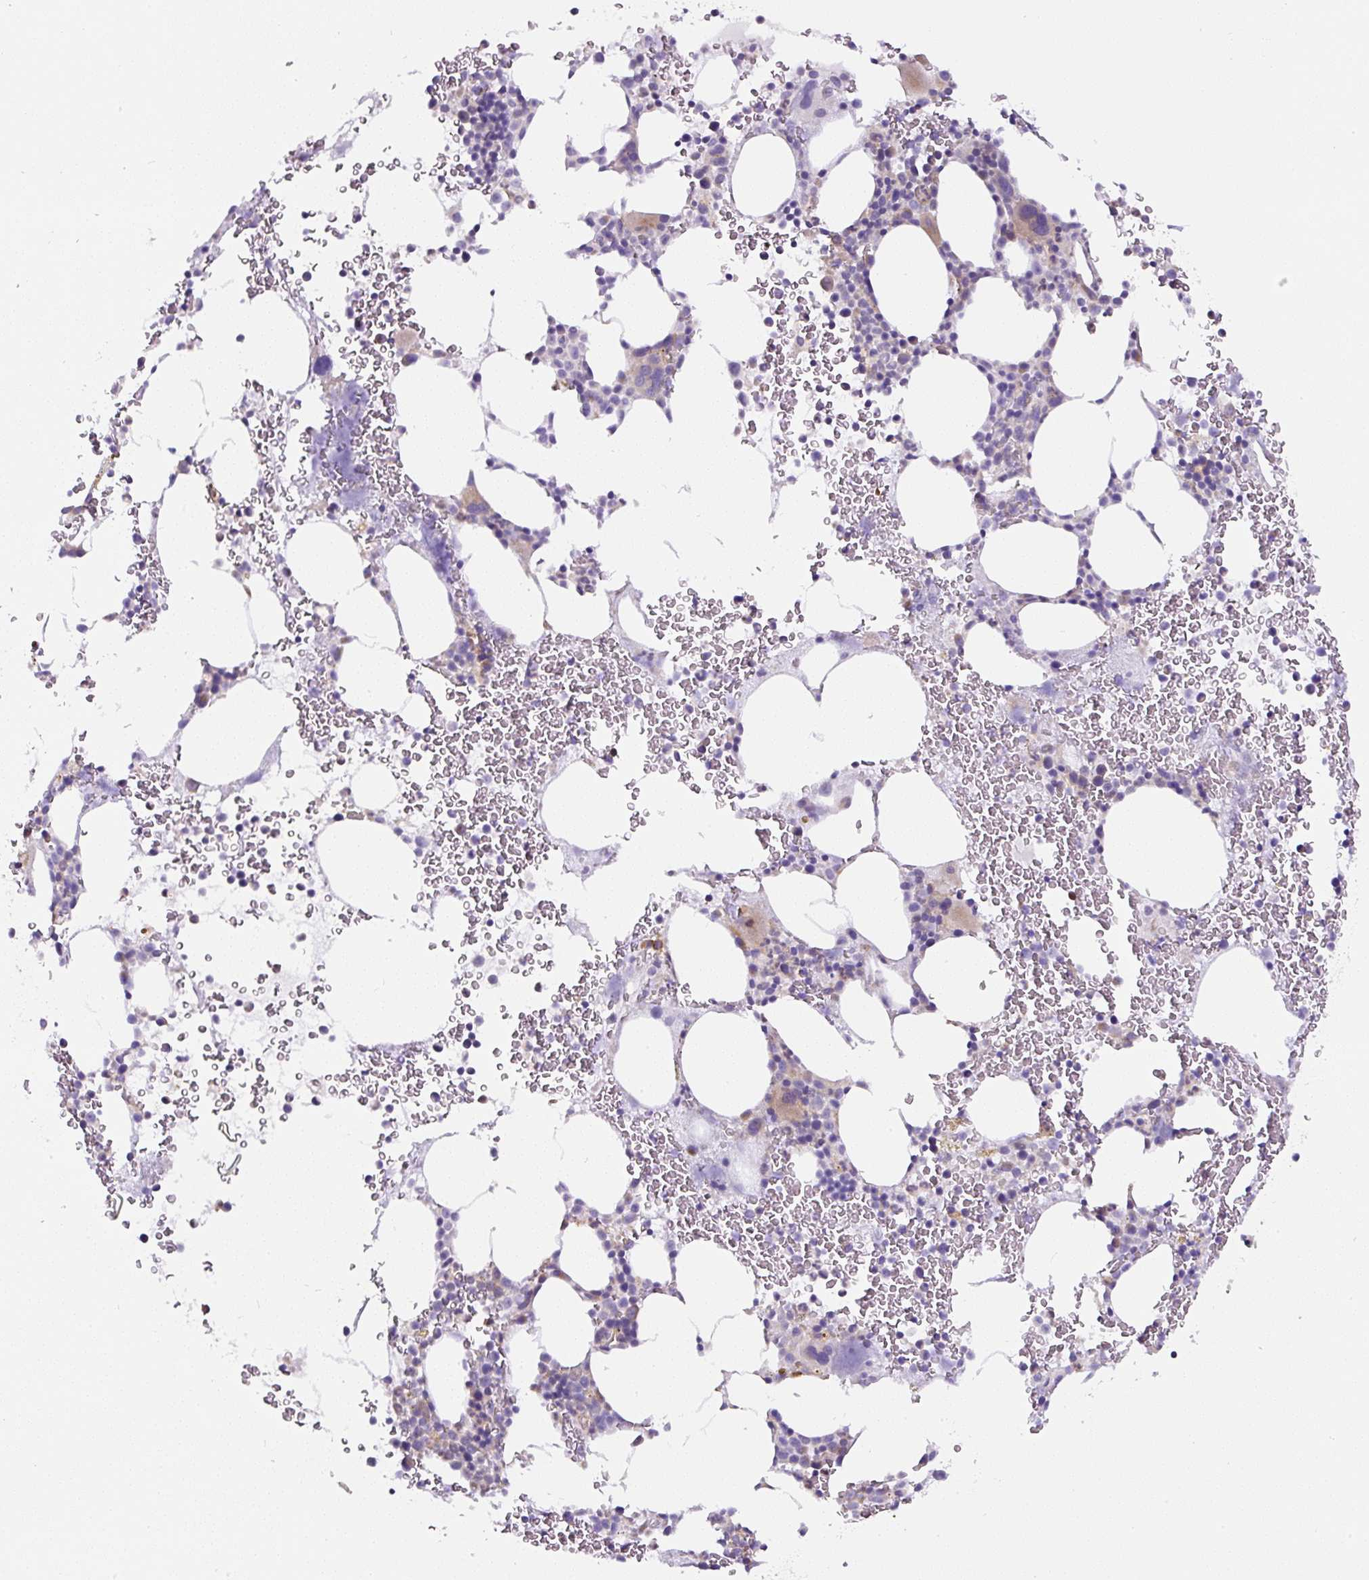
{"staining": {"intensity": "weak", "quantity": "<25%", "location": "cytoplasmic/membranous"}, "tissue": "bone marrow", "cell_type": "Hematopoietic cells", "image_type": "normal", "snomed": [{"axis": "morphology", "description": "Normal tissue, NOS"}, {"axis": "topography", "description": "Bone marrow"}], "caption": "A high-resolution photomicrograph shows immunohistochemistry staining of normal bone marrow, which demonstrates no significant expression in hematopoietic cells. The staining was performed using DAB (3,3'-diaminobenzidine) to visualize the protein expression in brown, while the nuclei were stained in blue with hematoxylin (Magnification: 20x).", "gene": "HPS4", "patient": {"sex": "male", "age": 62}}